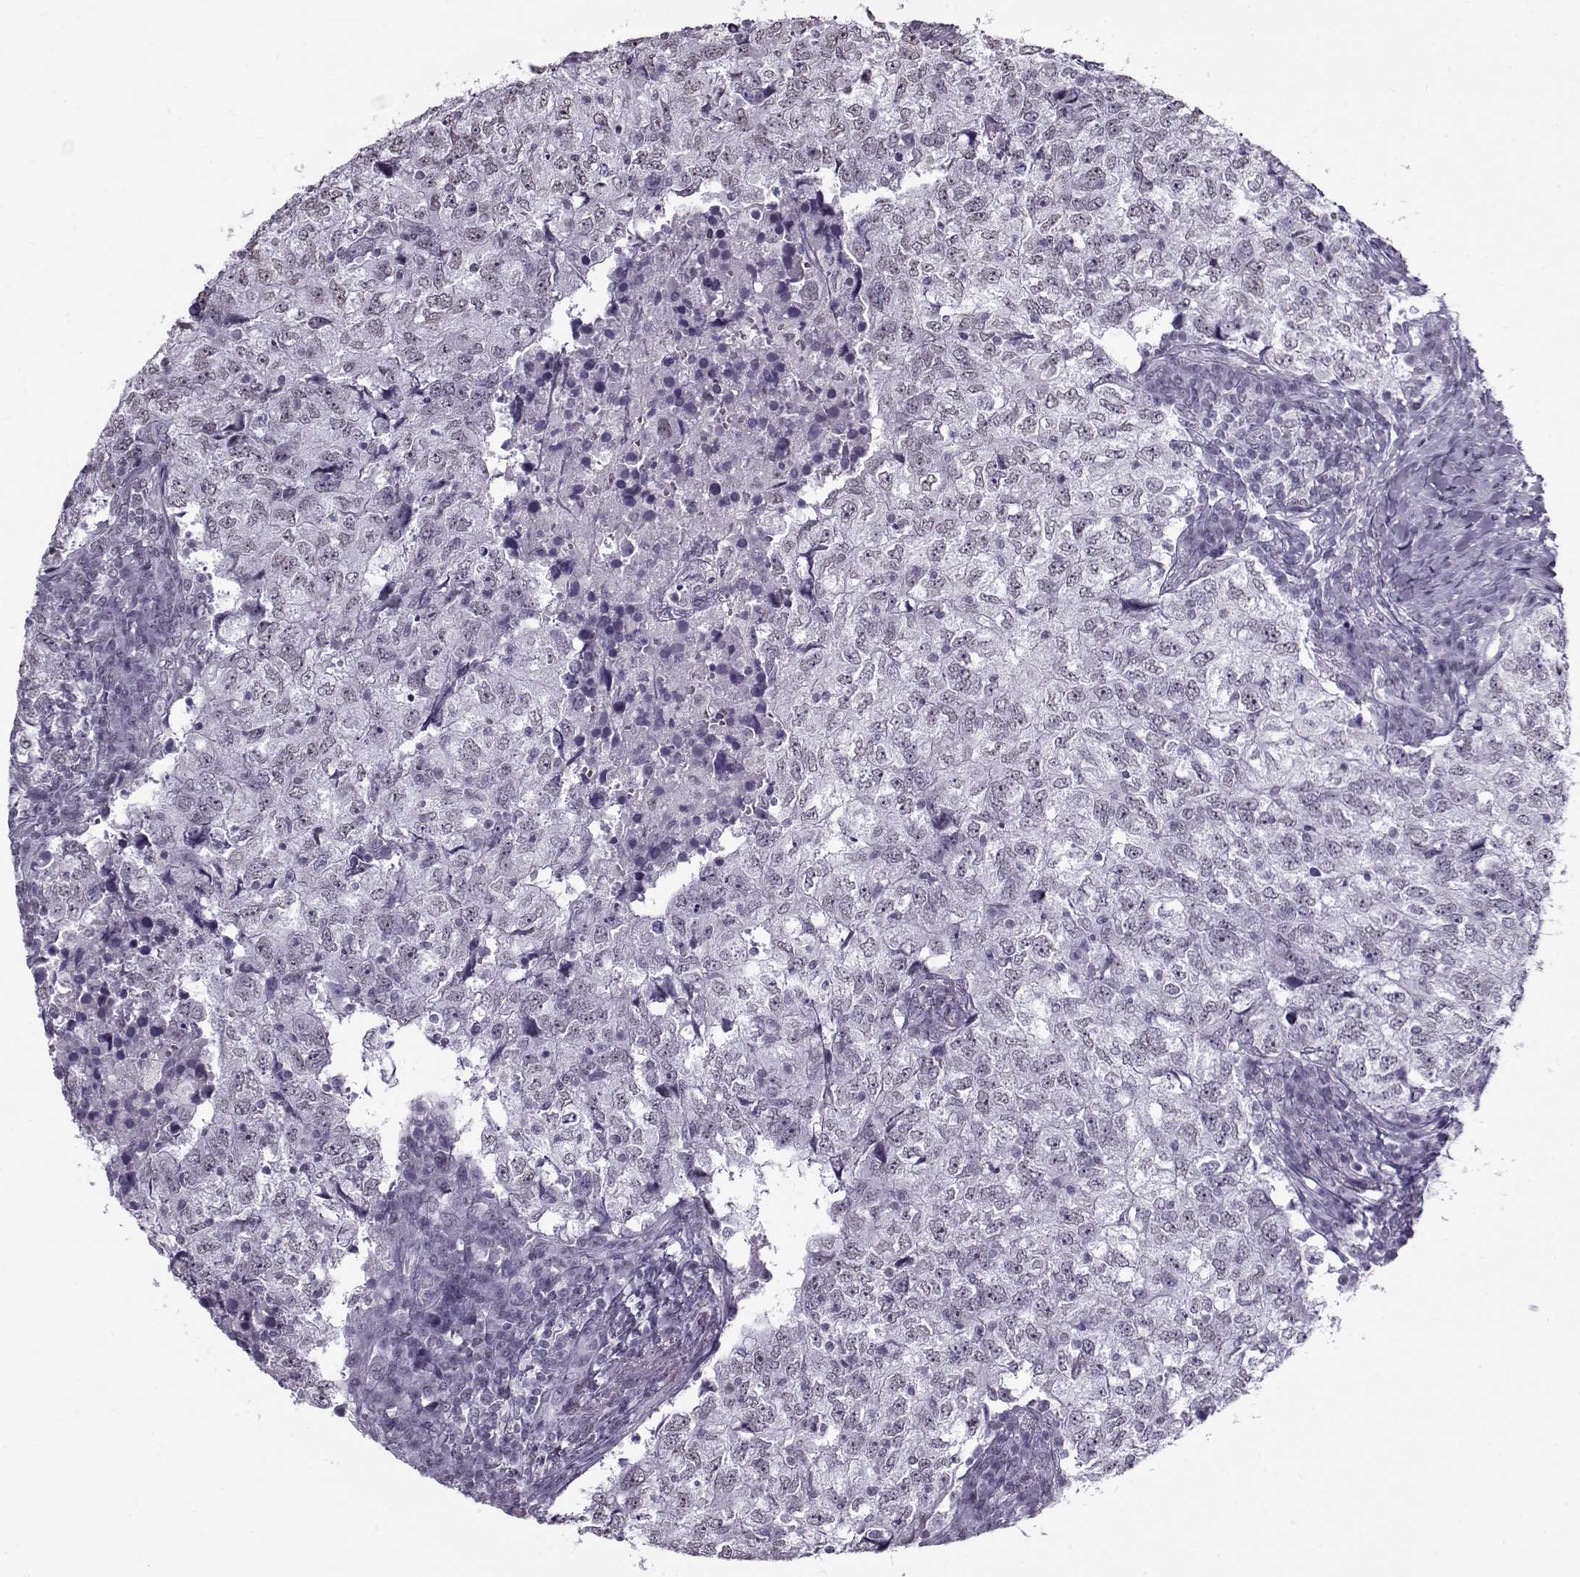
{"staining": {"intensity": "weak", "quantity": "<25%", "location": "nuclear"}, "tissue": "breast cancer", "cell_type": "Tumor cells", "image_type": "cancer", "snomed": [{"axis": "morphology", "description": "Duct carcinoma"}, {"axis": "topography", "description": "Breast"}], "caption": "The micrograph reveals no staining of tumor cells in intraductal carcinoma (breast).", "gene": "PRMT8", "patient": {"sex": "female", "age": 30}}